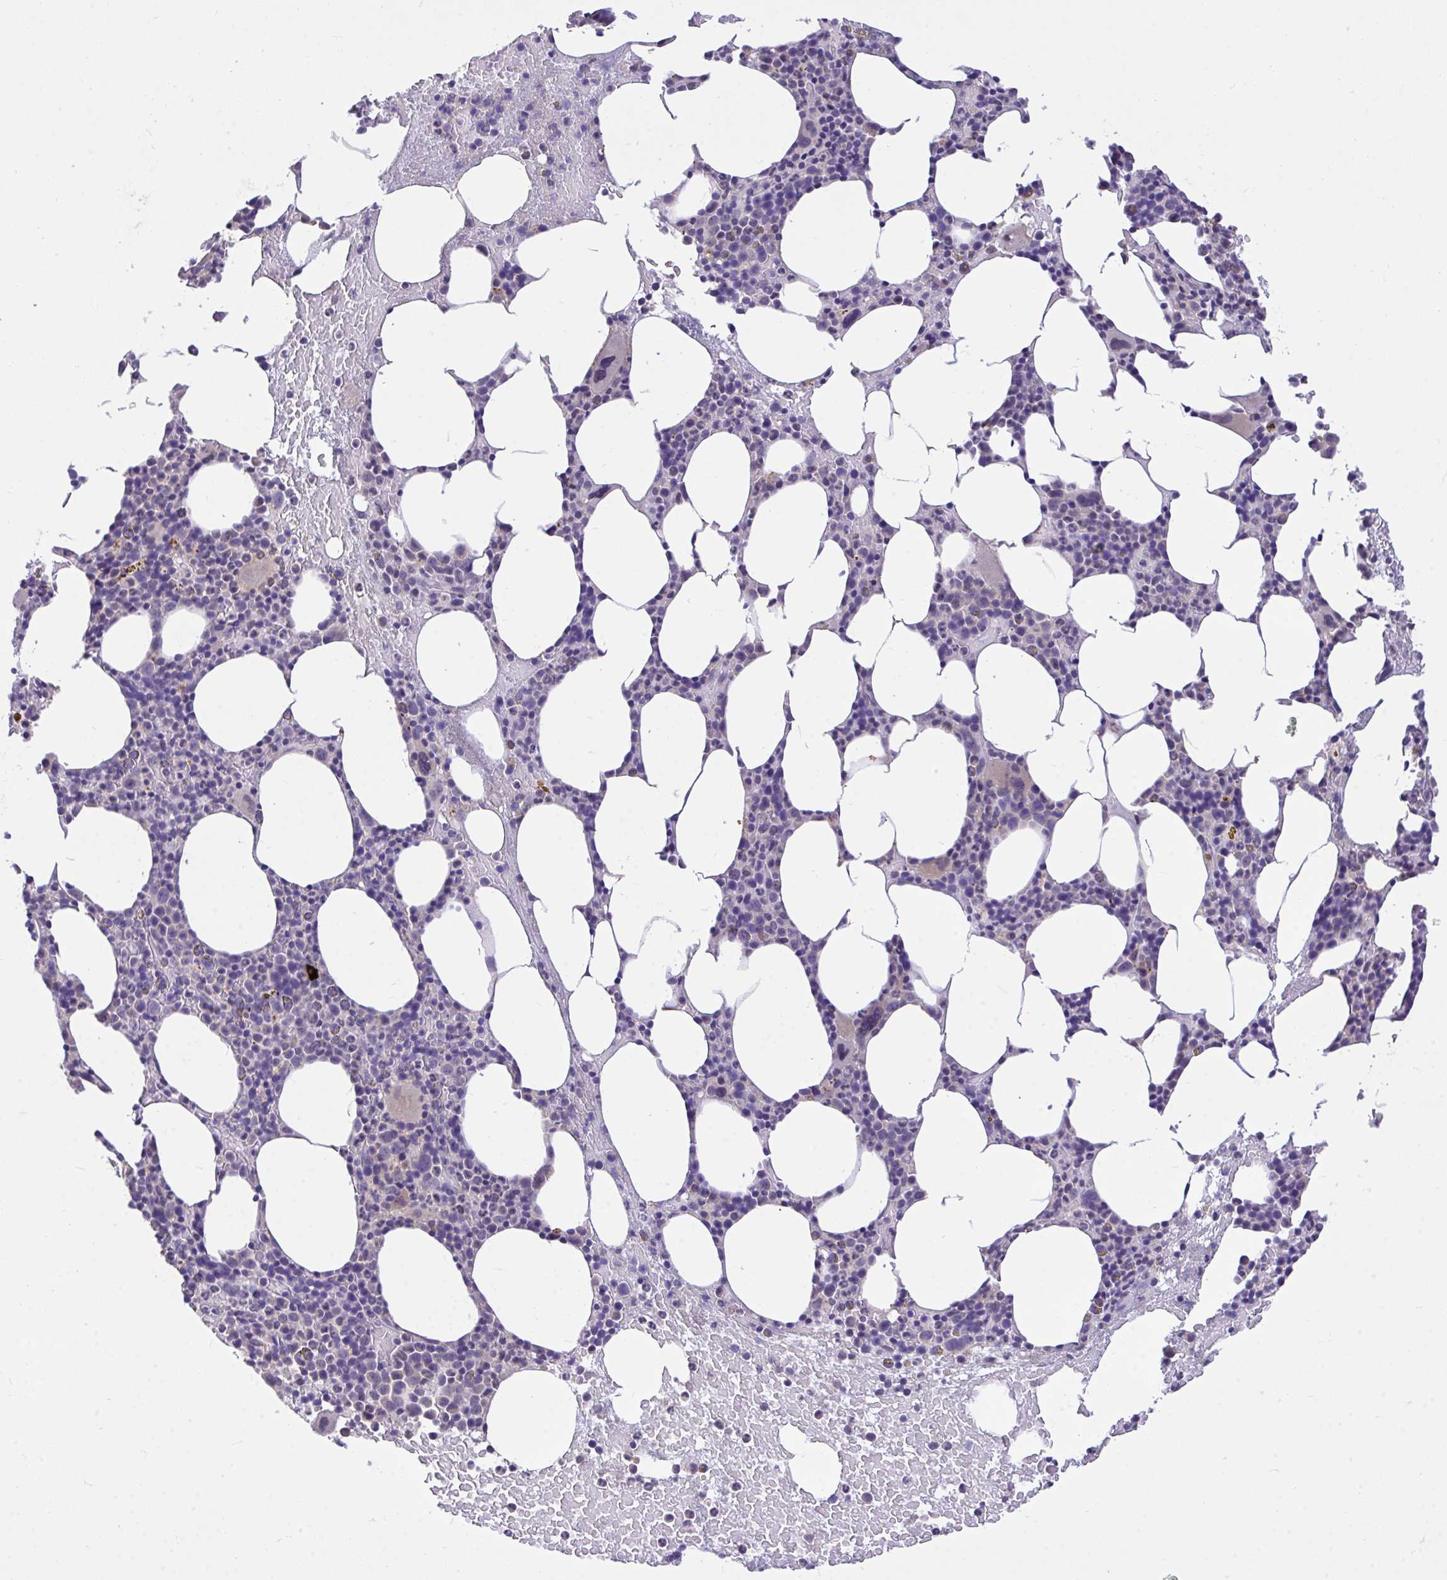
{"staining": {"intensity": "weak", "quantity": "<25%", "location": "cytoplasmic/membranous"}, "tissue": "bone marrow", "cell_type": "Hematopoietic cells", "image_type": "normal", "snomed": [{"axis": "morphology", "description": "Normal tissue, NOS"}, {"axis": "topography", "description": "Bone marrow"}], "caption": "DAB (3,3'-diaminobenzidine) immunohistochemical staining of normal bone marrow displays no significant expression in hematopoietic cells.", "gene": "MPC2", "patient": {"sex": "female", "age": 62}}